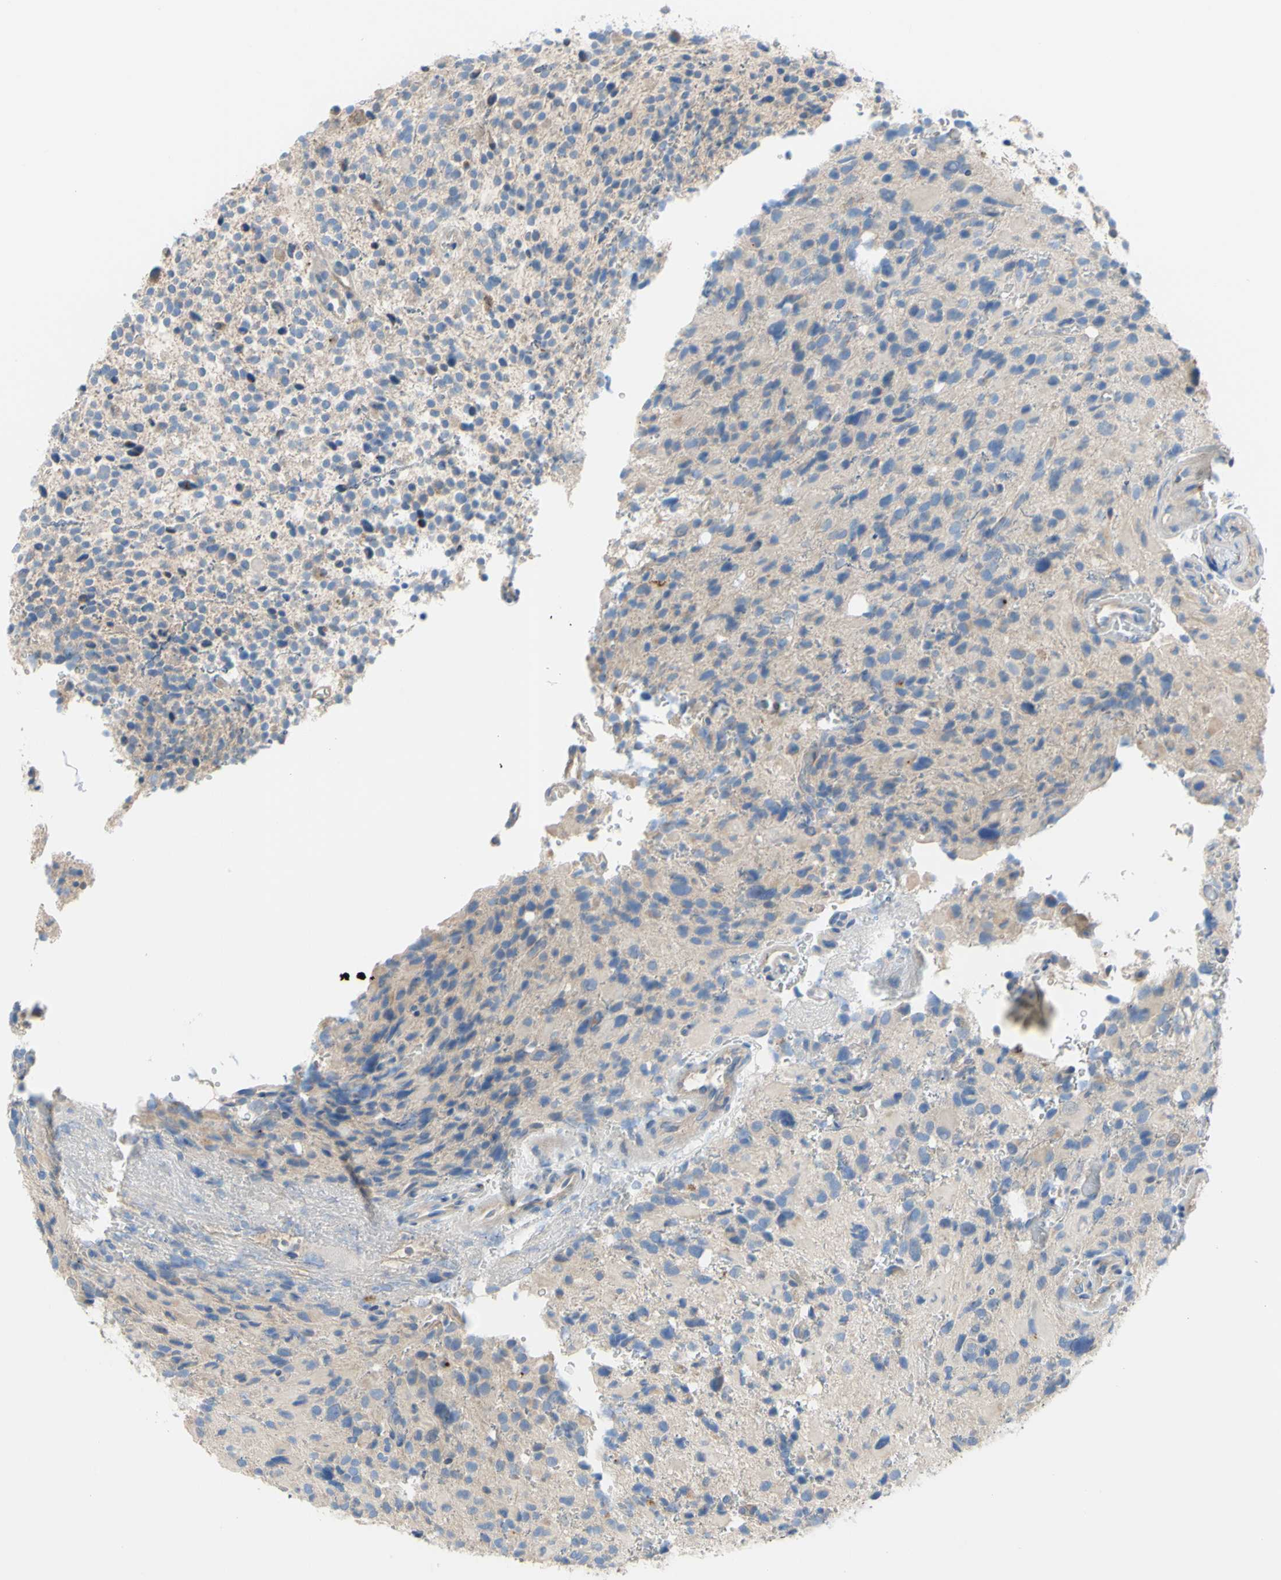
{"staining": {"intensity": "weak", "quantity": "<25%", "location": "cytoplasmic/membranous"}, "tissue": "glioma", "cell_type": "Tumor cells", "image_type": "cancer", "snomed": [{"axis": "morphology", "description": "Glioma, malignant, High grade"}, {"axis": "topography", "description": "Brain"}], "caption": "This photomicrograph is of malignant glioma (high-grade) stained with immunohistochemistry (IHC) to label a protein in brown with the nuclei are counter-stained blue. There is no expression in tumor cells.", "gene": "TMEM59L", "patient": {"sex": "male", "age": 48}}